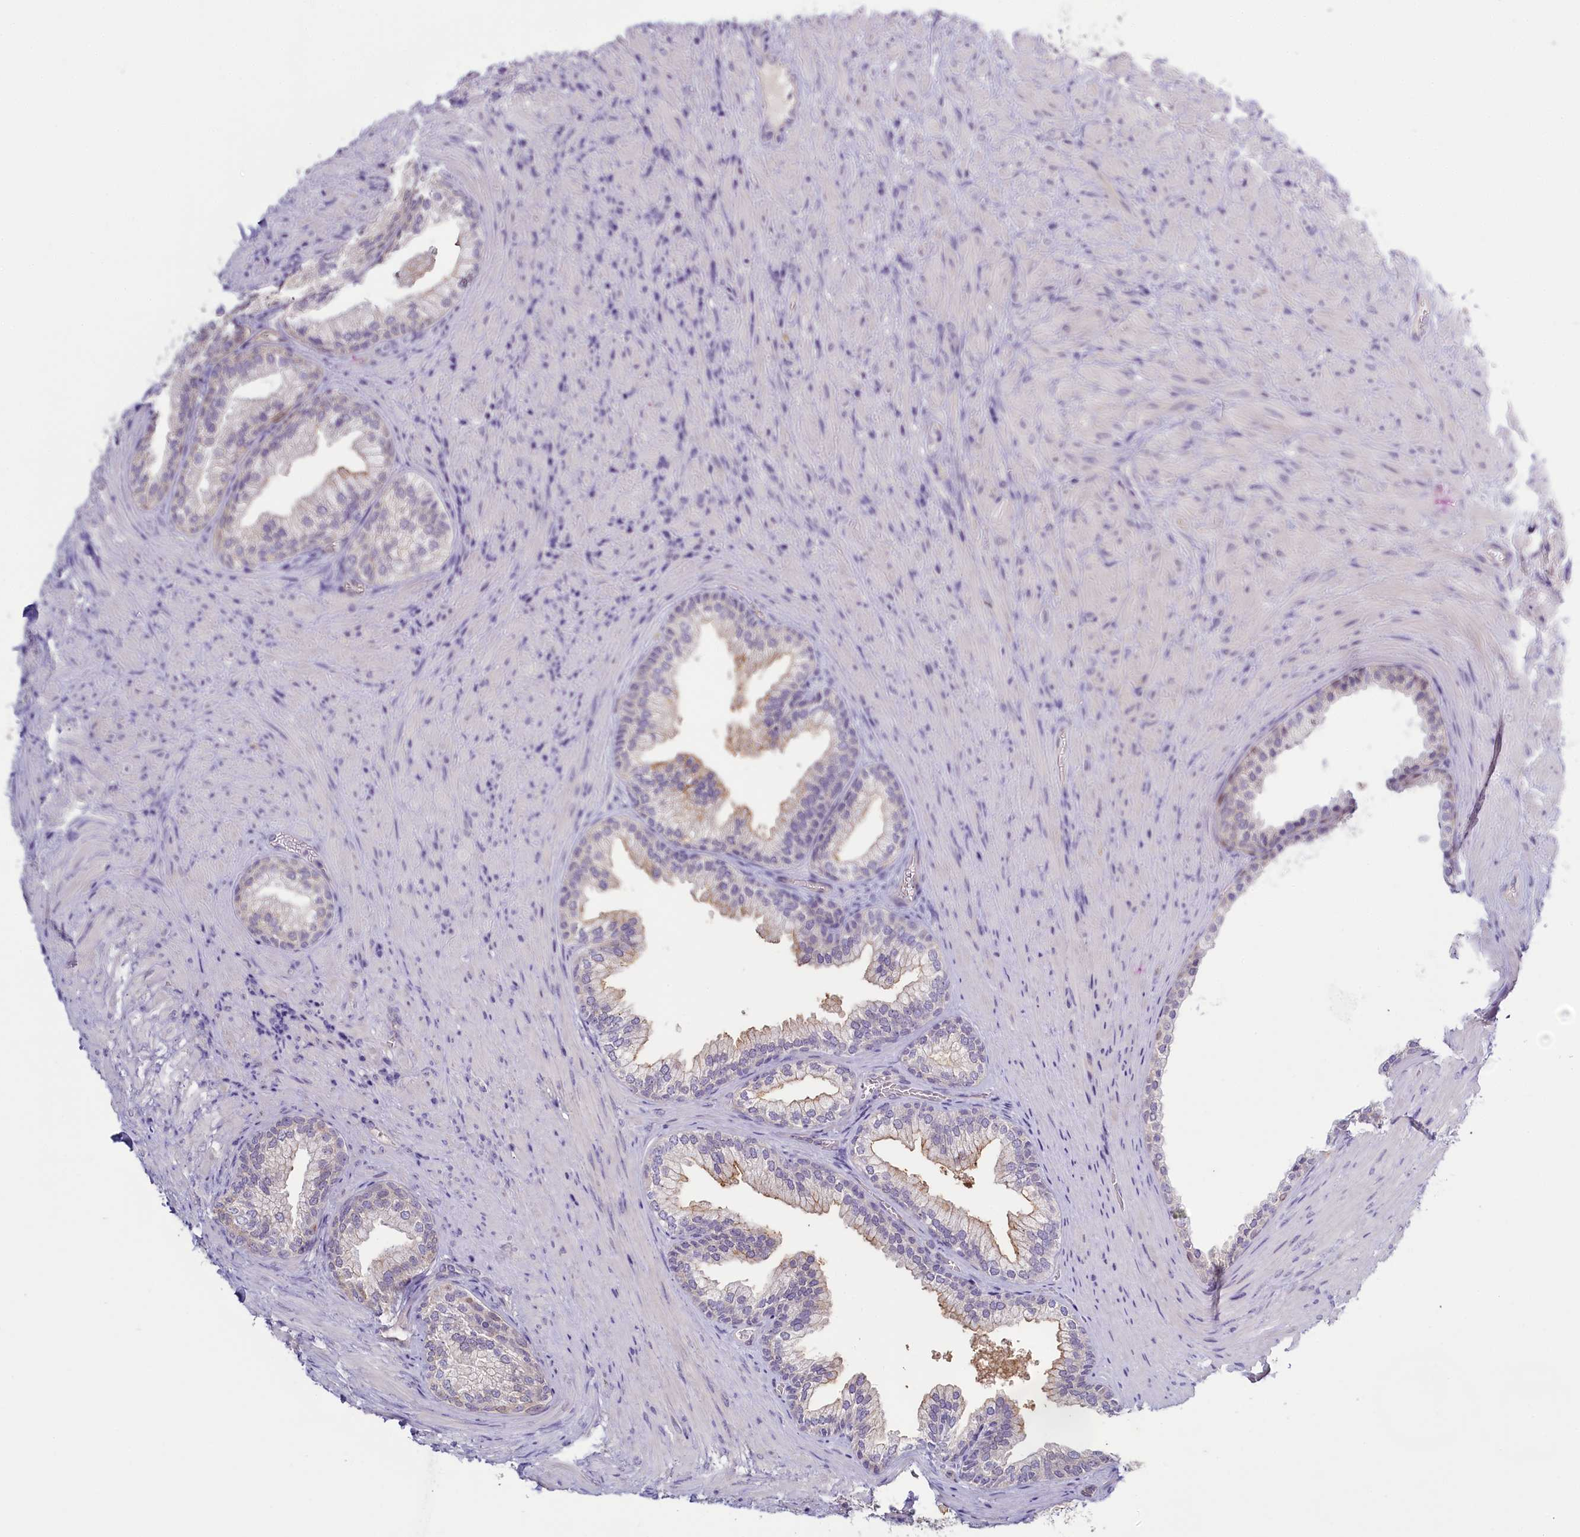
{"staining": {"intensity": "strong", "quantity": "25%-75%", "location": "cytoplasmic/membranous"}, "tissue": "prostate", "cell_type": "Glandular cells", "image_type": "normal", "snomed": [{"axis": "morphology", "description": "Normal tissue, NOS"}, {"axis": "topography", "description": "Prostate"}], "caption": "Immunohistochemical staining of normal human prostate demonstrates strong cytoplasmic/membranous protein expression in about 25%-75% of glandular cells.", "gene": "PDE6D", "patient": {"sex": "male", "age": 76}}